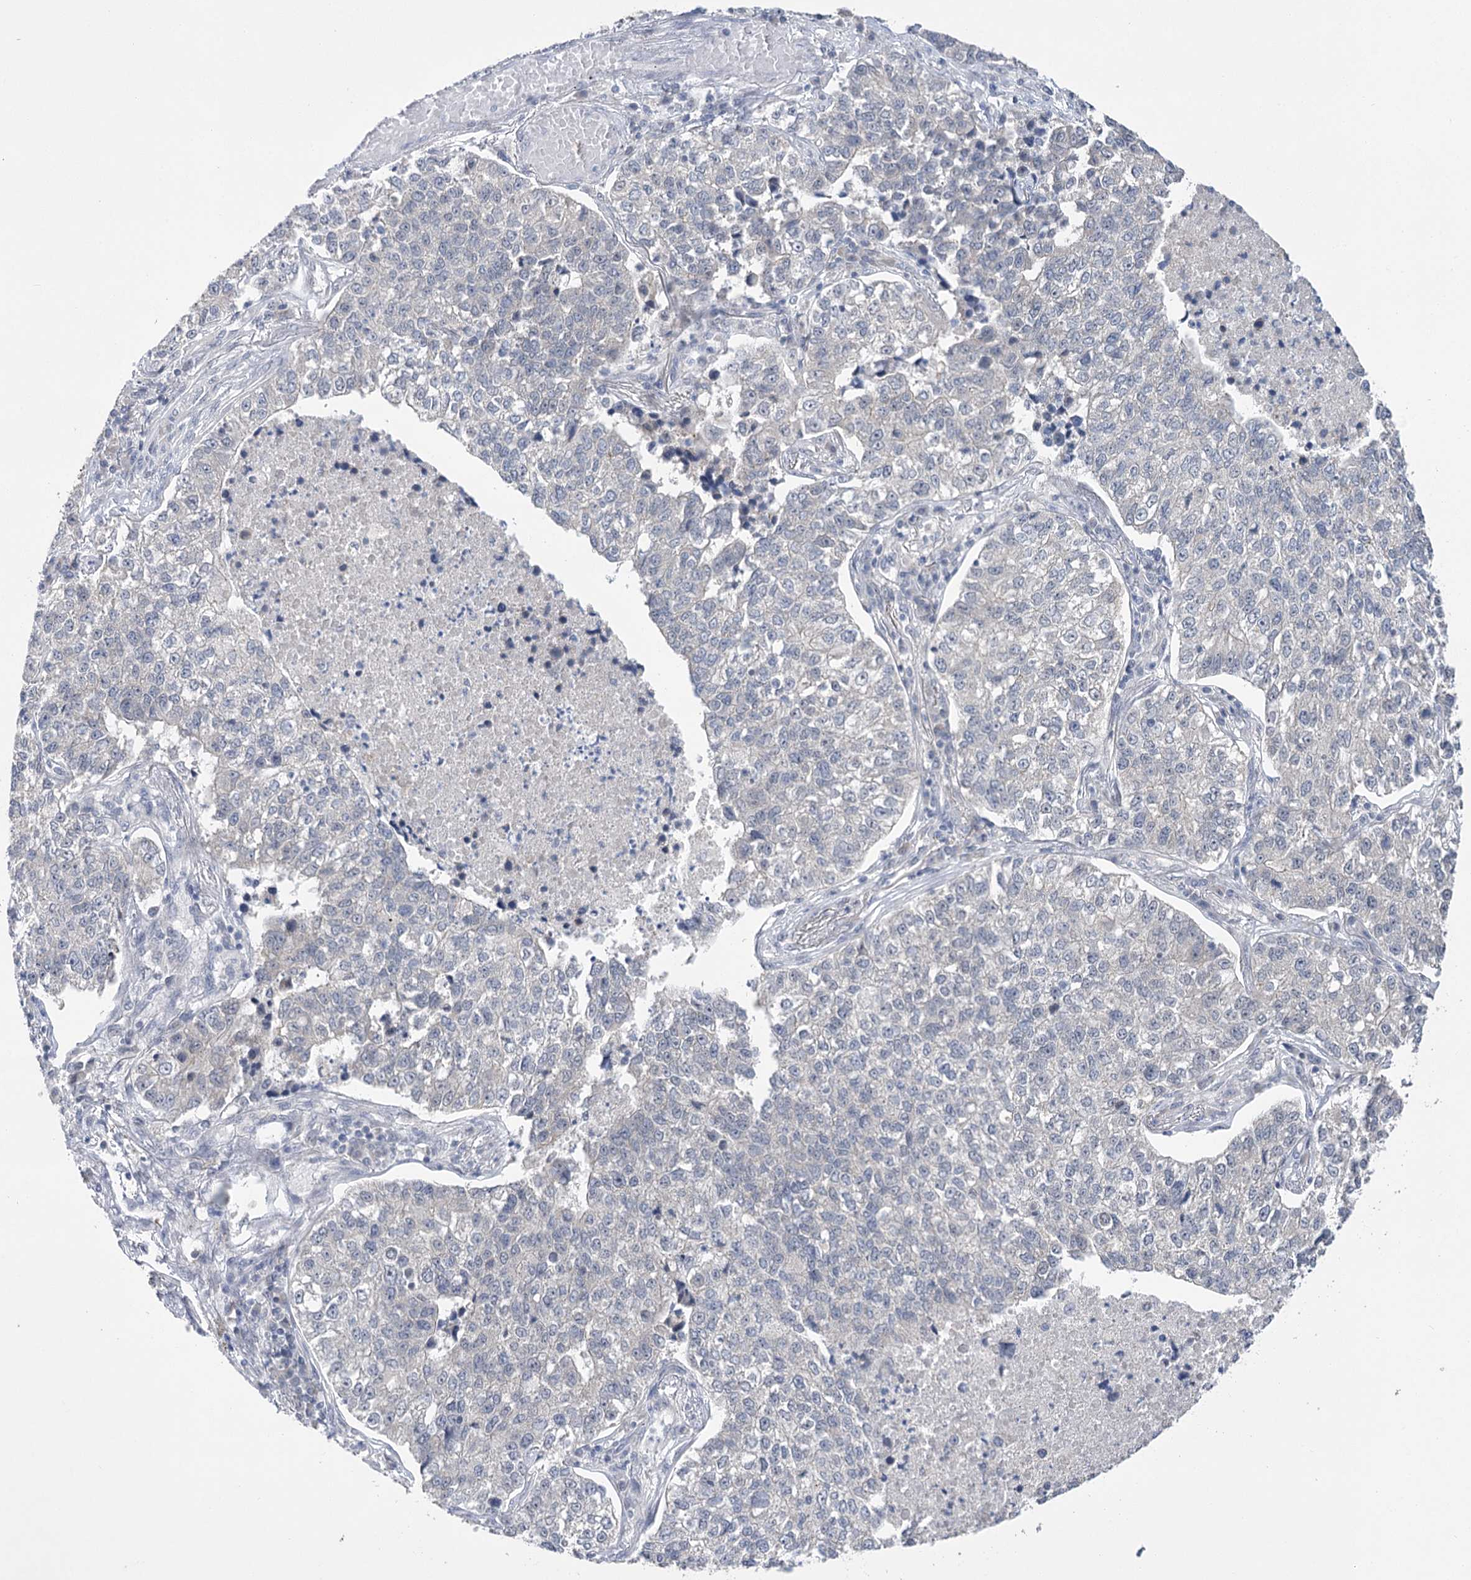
{"staining": {"intensity": "negative", "quantity": "none", "location": "none"}, "tissue": "lung cancer", "cell_type": "Tumor cells", "image_type": "cancer", "snomed": [{"axis": "morphology", "description": "Adenocarcinoma, NOS"}, {"axis": "topography", "description": "Lung"}], "caption": "Immunohistochemical staining of human lung adenocarcinoma displays no significant positivity in tumor cells.", "gene": "PHYHIPL", "patient": {"sex": "male", "age": 49}}